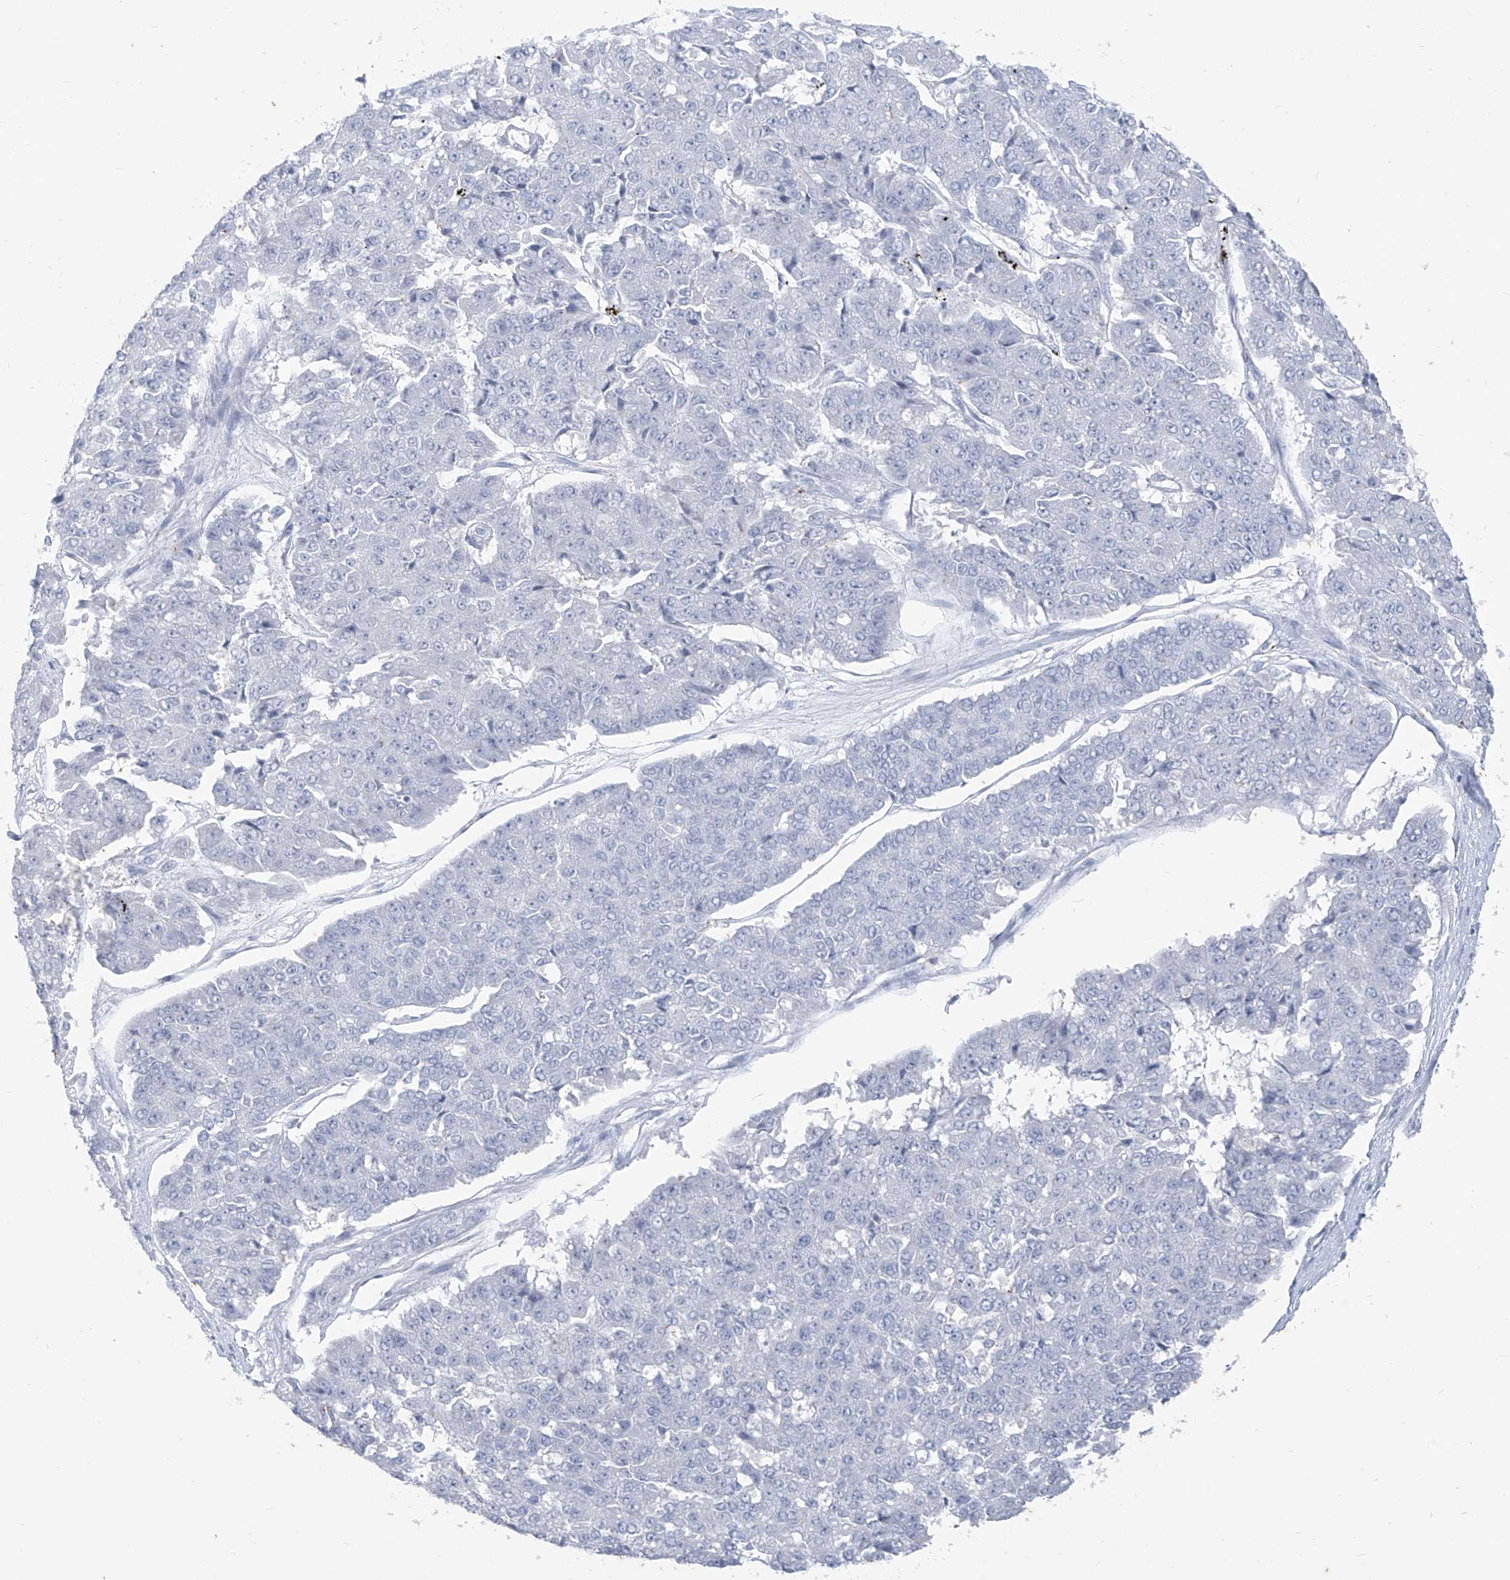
{"staining": {"intensity": "negative", "quantity": "none", "location": "none"}, "tissue": "pancreatic cancer", "cell_type": "Tumor cells", "image_type": "cancer", "snomed": [{"axis": "morphology", "description": "Adenocarcinoma, NOS"}, {"axis": "topography", "description": "Pancreas"}], "caption": "High magnification brightfield microscopy of pancreatic cancer stained with DAB (3,3'-diaminobenzidine) (brown) and counterstained with hematoxylin (blue): tumor cells show no significant staining. The staining is performed using DAB (3,3'-diaminobenzidine) brown chromogen with nuclei counter-stained in using hematoxylin.", "gene": "CX3CR1", "patient": {"sex": "male", "age": 50}}